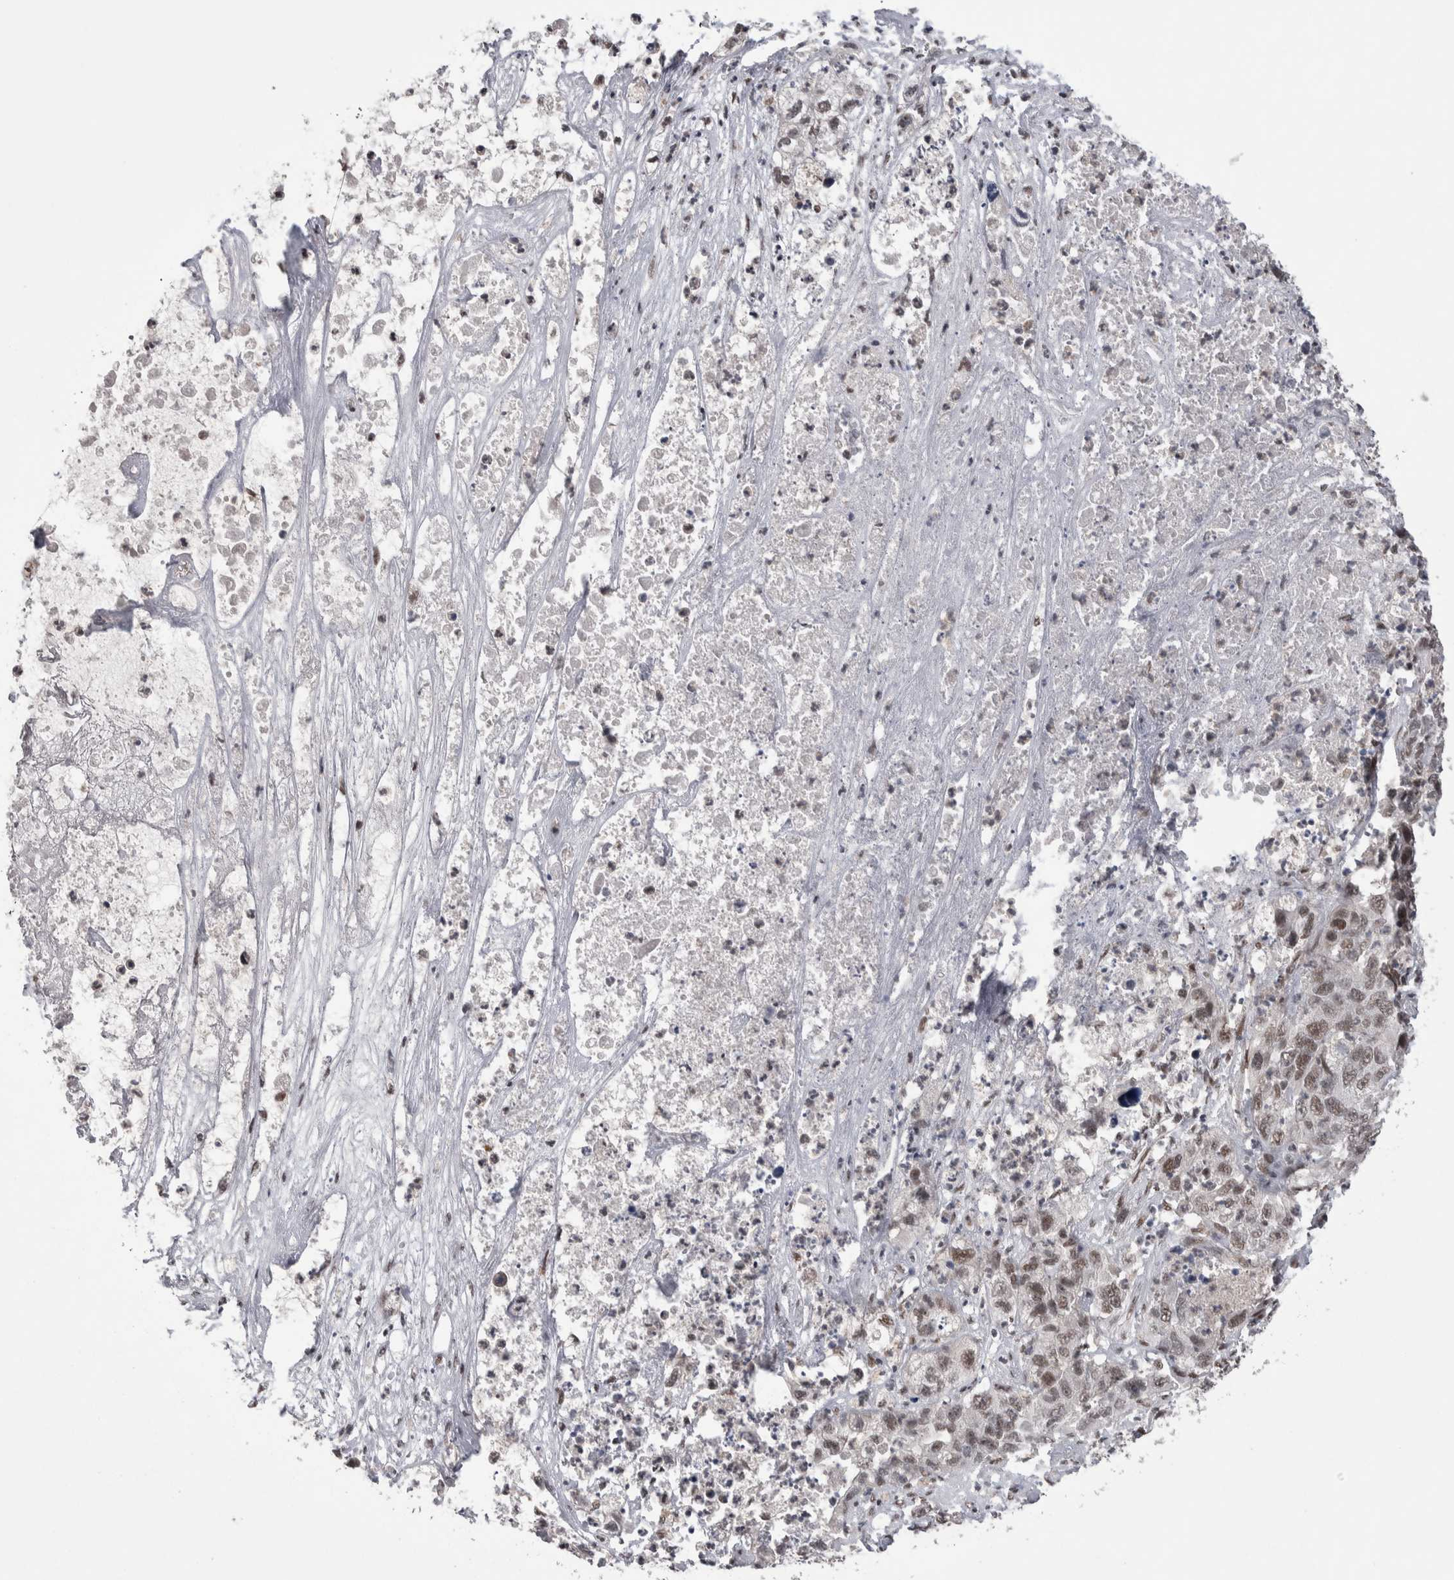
{"staining": {"intensity": "weak", "quantity": ">75%", "location": "nuclear"}, "tissue": "pancreatic cancer", "cell_type": "Tumor cells", "image_type": "cancer", "snomed": [{"axis": "morphology", "description": "Adenocarcinoma, NOS"}, {"axis": "topography", "description": "Pancreas"}], "caption": "Tumor cells exhibit low levels of weak nuclear staining in approximately >75% of cells in human adenocarcinoma (pancreatic). Immunohistochemistry stains the protein of interest in brown and the nuclei are stained blue.", "gene": "DMTF1", "patient": {"sex": "female", "age": 78}}